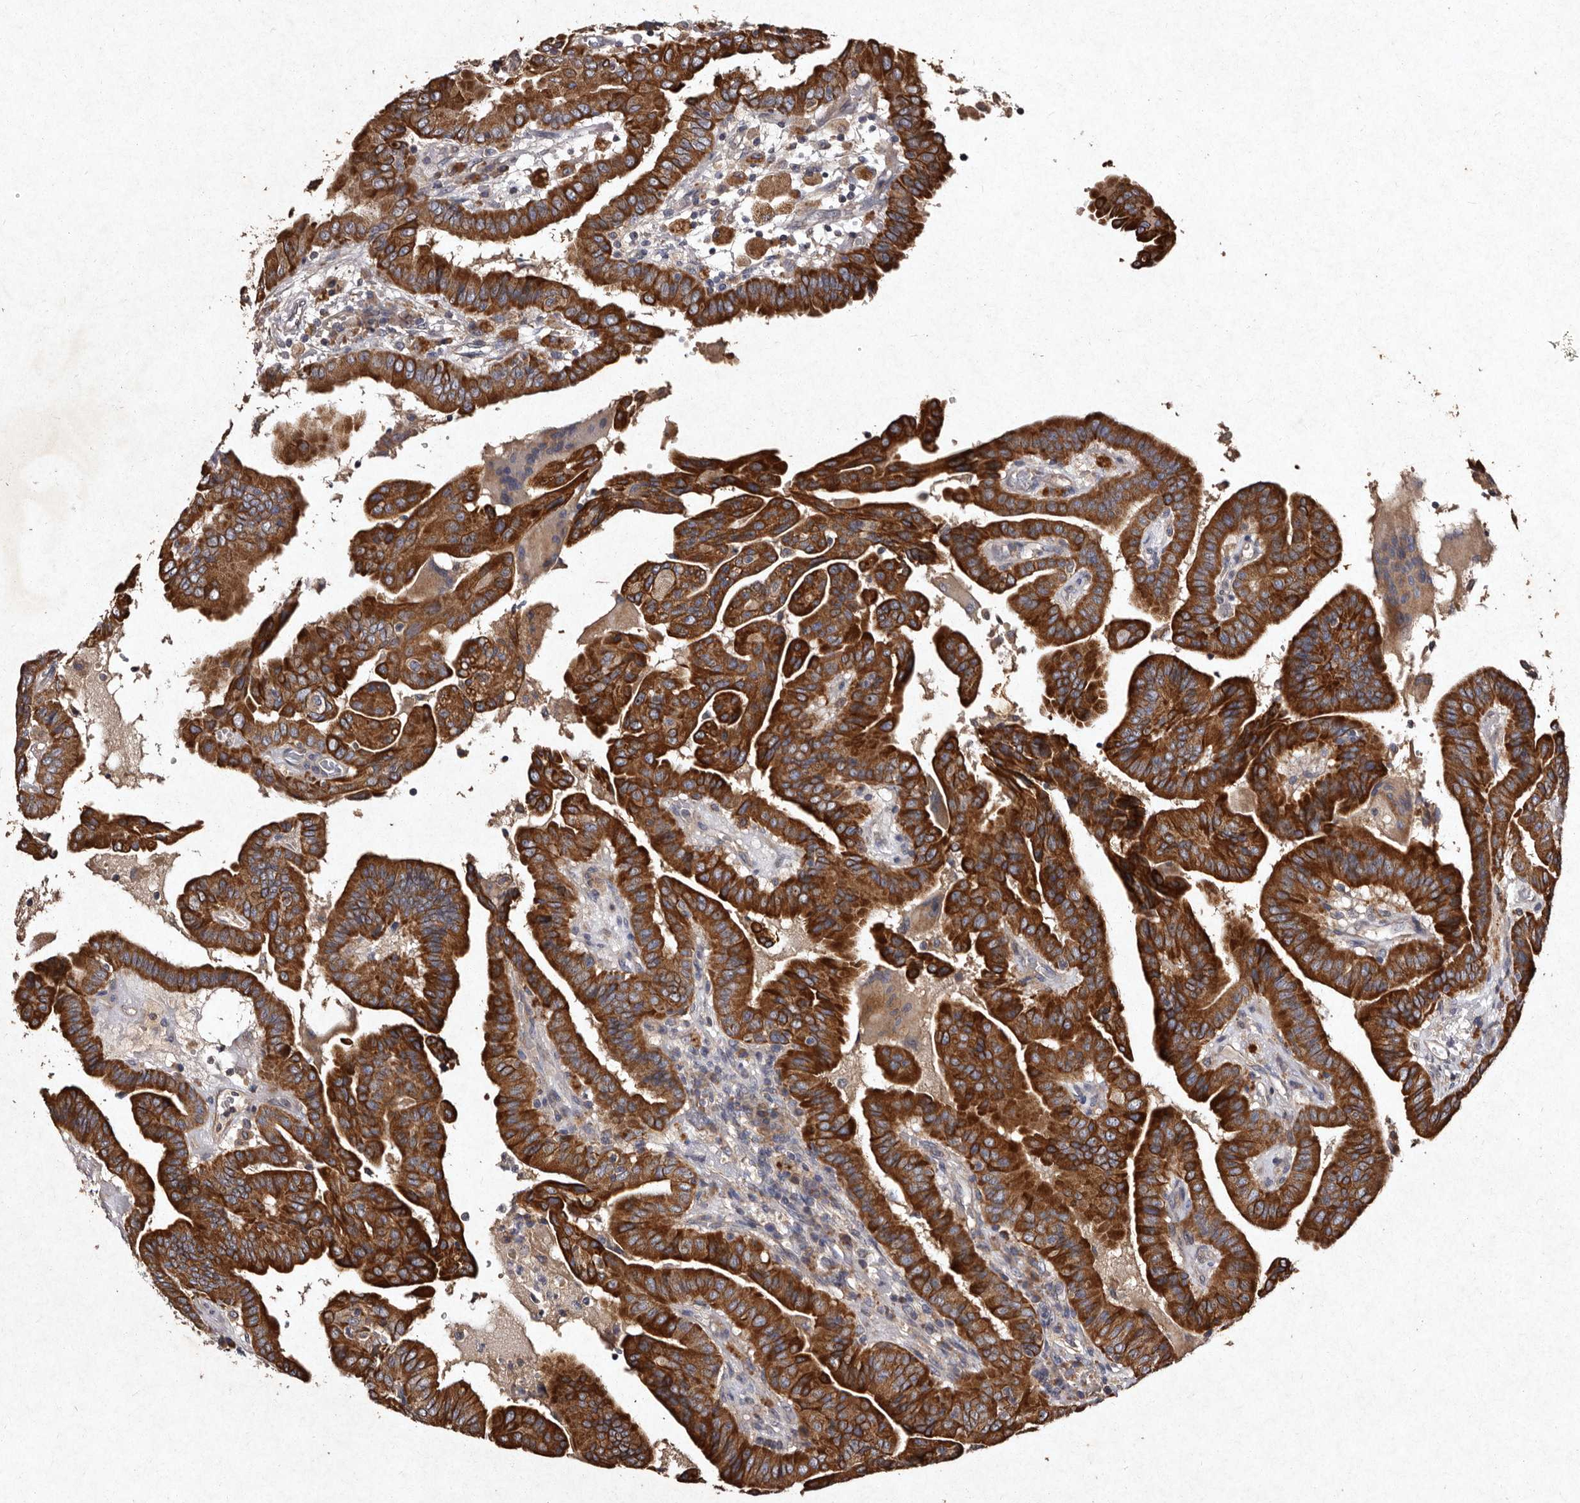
{"staining": {"intensity": "strong", "quantity": ">75%", "location": "cytoplasmic/membranous"}, "tissue": "thyroid cancer", "cell_type": "Tumor cells", "image_type": "cancer", "snomed": [{"axis": "morphology", "description": "Papillary adenocarcinoma, NOS"}, {"axis": "topography", "description": "Thyroid gland"}], "caption": "Tumor cells reveal high levels of strong cytoplasmic/membranous expression in about >75% of cells in thyroid cancer (papillary adenocarcinoma).", "gene": "TFB1M", "patient": {"sex": "male", "age": 33}}